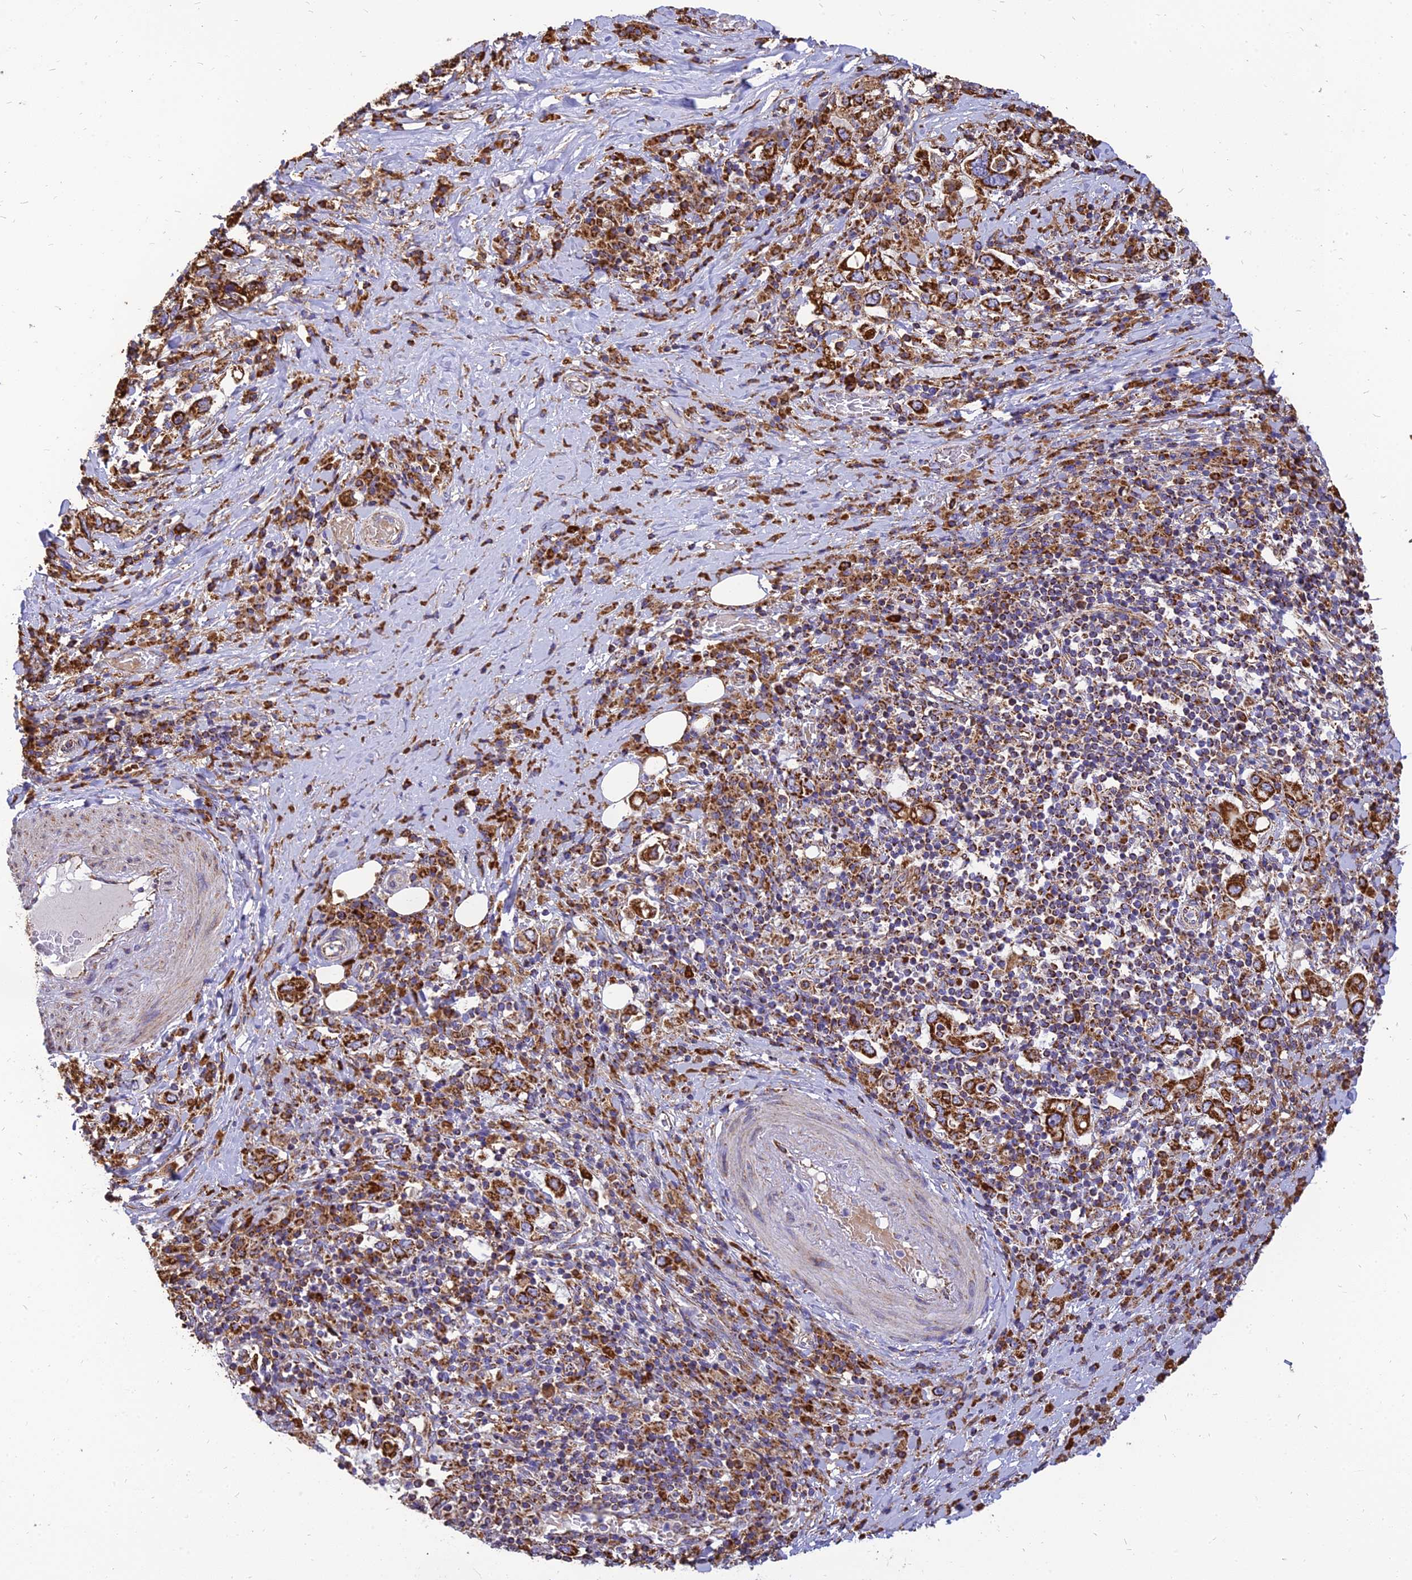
{"staining": {"intensity": "strong", "quantity": ">75%", "location": "cytoplasmic/membranous"}, "tissue": "stomach cancer", "cell_type": "Tumor cells", "image_type": "cancer", "snomed": [{"axis": "morphology", "description": "Adenocarcinoma, NOS"}, {"axis": "topography", "description": "Stomach, upper"}, {"axis": "topography", "description": "Stomach"}], "caption": "Tumor cells exhibit high levels of strong cytoplasmic/membranous positivity in approximately >75% of cells in stomach adenocarcinoma.", "gene": "THUMPD2", "patient": {"sex": "male", "age": 62}}